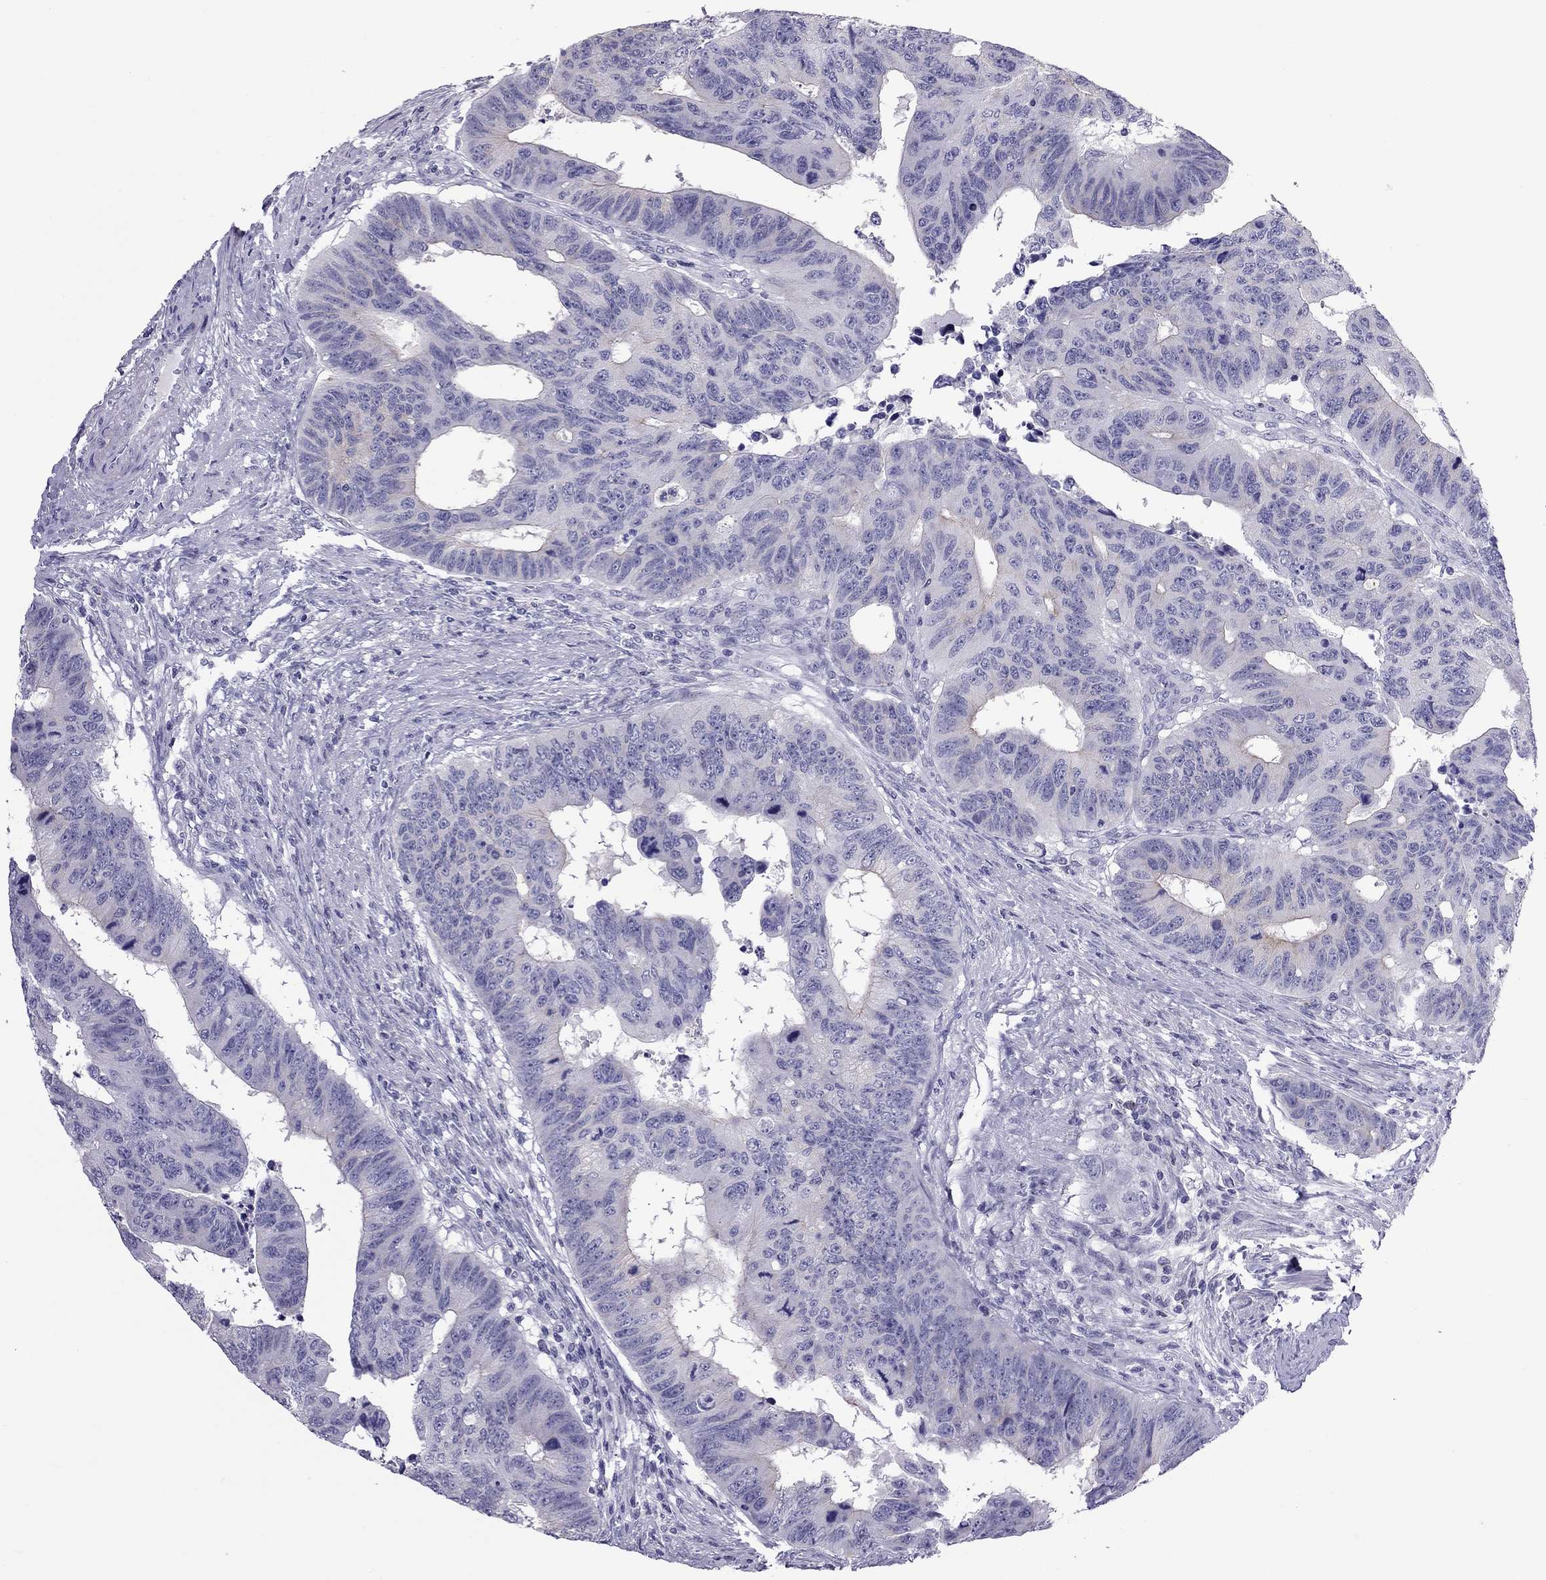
{"staining": {"intensity": "negative", "quantity": "none", "location": "none"}, "tissue": "colorectal cancer", "cell_type": "Tumor cells", "image_type": "cancer", "snomed": [{"axis": "morphology", "description": "Adenocarcinoma, NOS"}, {"axis": "topography", "description": "Rectum"}], "caption": "This is an immunohistochemistry image of colorectal adenocarcinoma. There is no positivity in tumor cells.", "gene": "TEX14", "patient": {"sex": "female", "age": 85}}